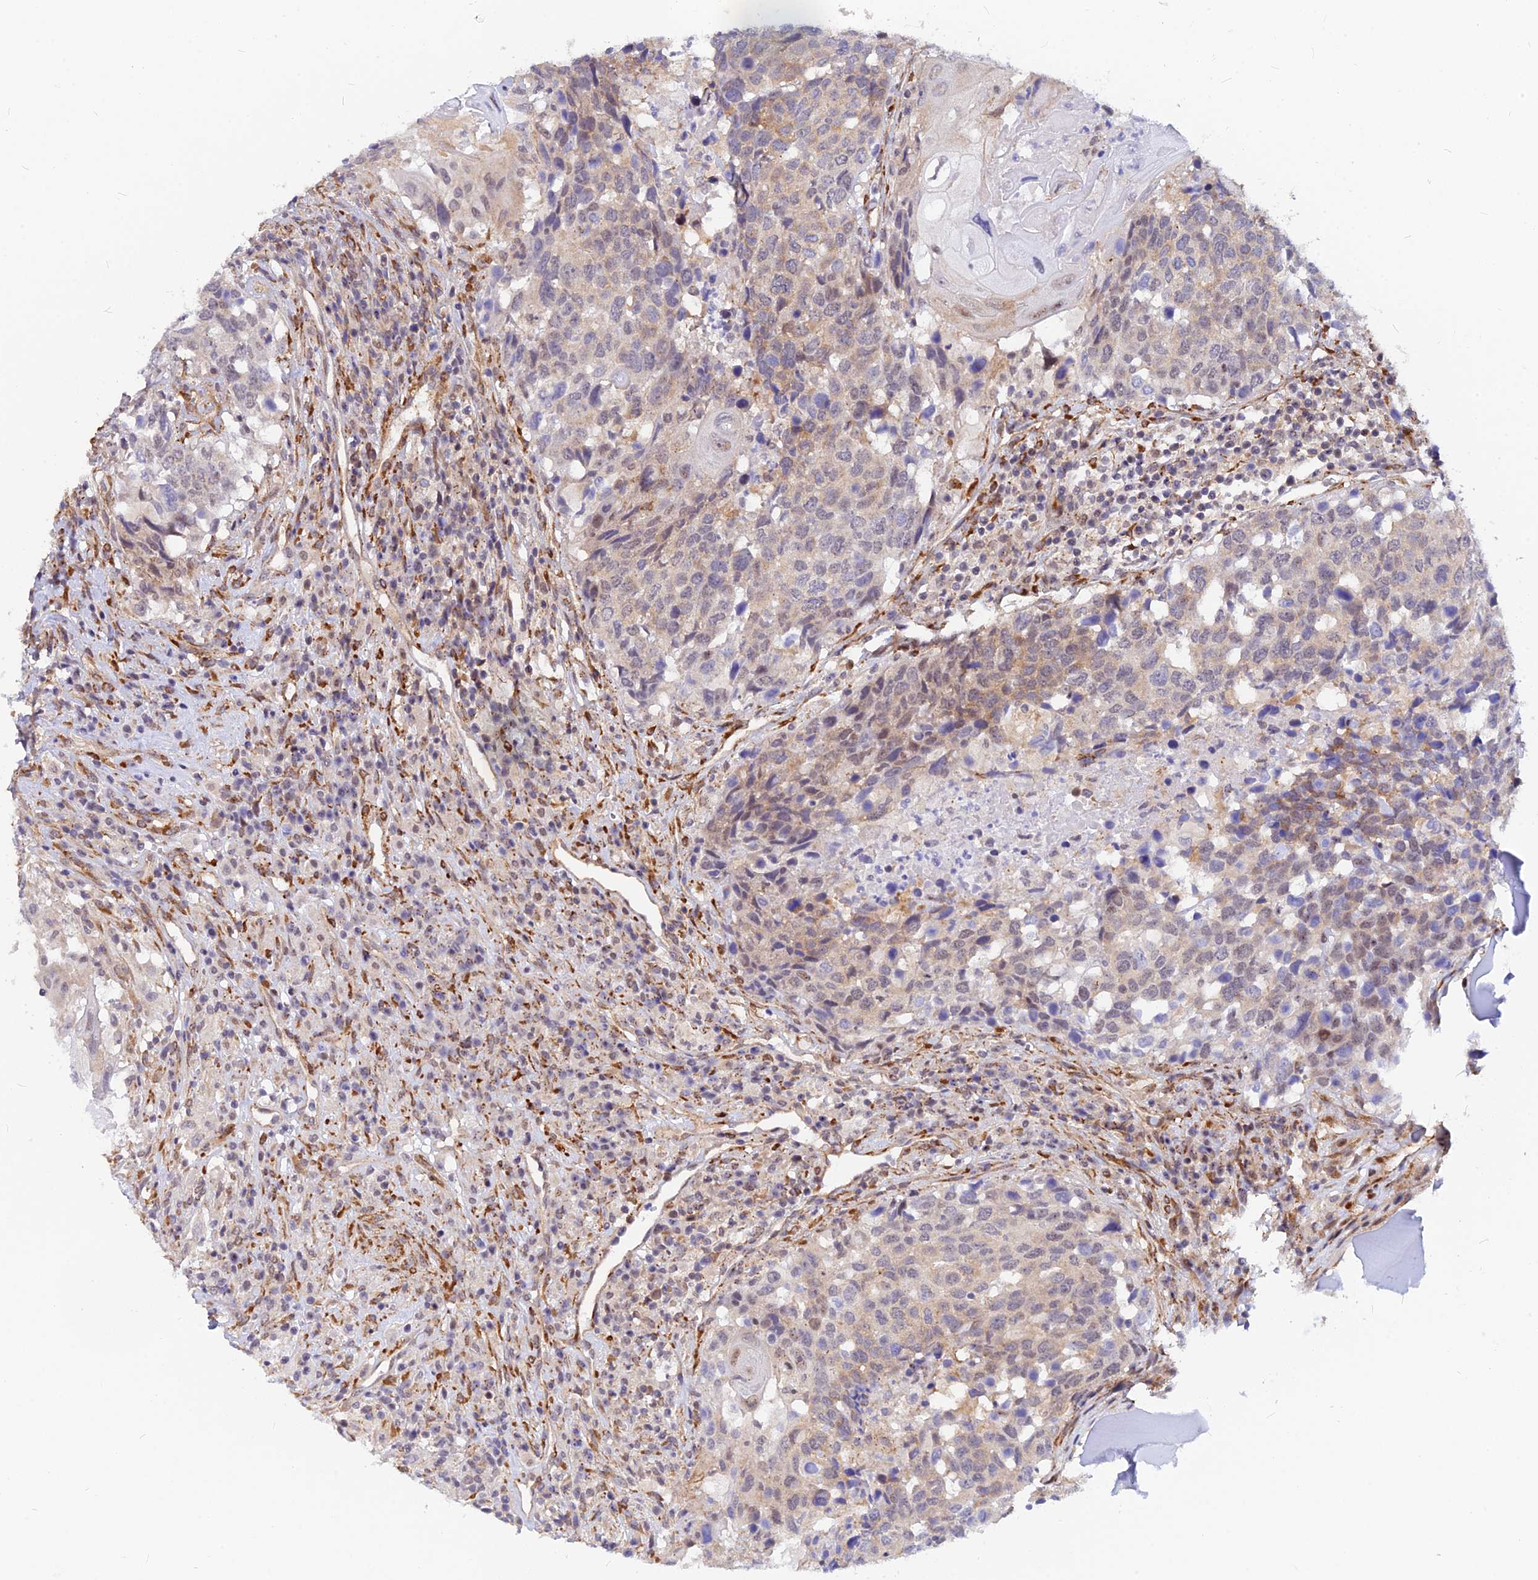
{"staining": {"intensity": "weak", "quantity": "<25%", "location": "cytoplasmic/membranous,nuclear"}, "tissue": "head and neck cancer", "cell_type": "Tumor cells", "image_type": "cancer", "snomed": [{"axis": "morphology", "description": "Squamous cell carcinoma, NOS"}, {"axis": "topography", "description": "Head-Neck"}], "caption": "Immunohistochemical staining of head and neck squamous cell carcinoma exhibits no significant positivity in tumor cells.", "gene": "VSTM2L", "patient": {"sex": "male", "age": 66}}